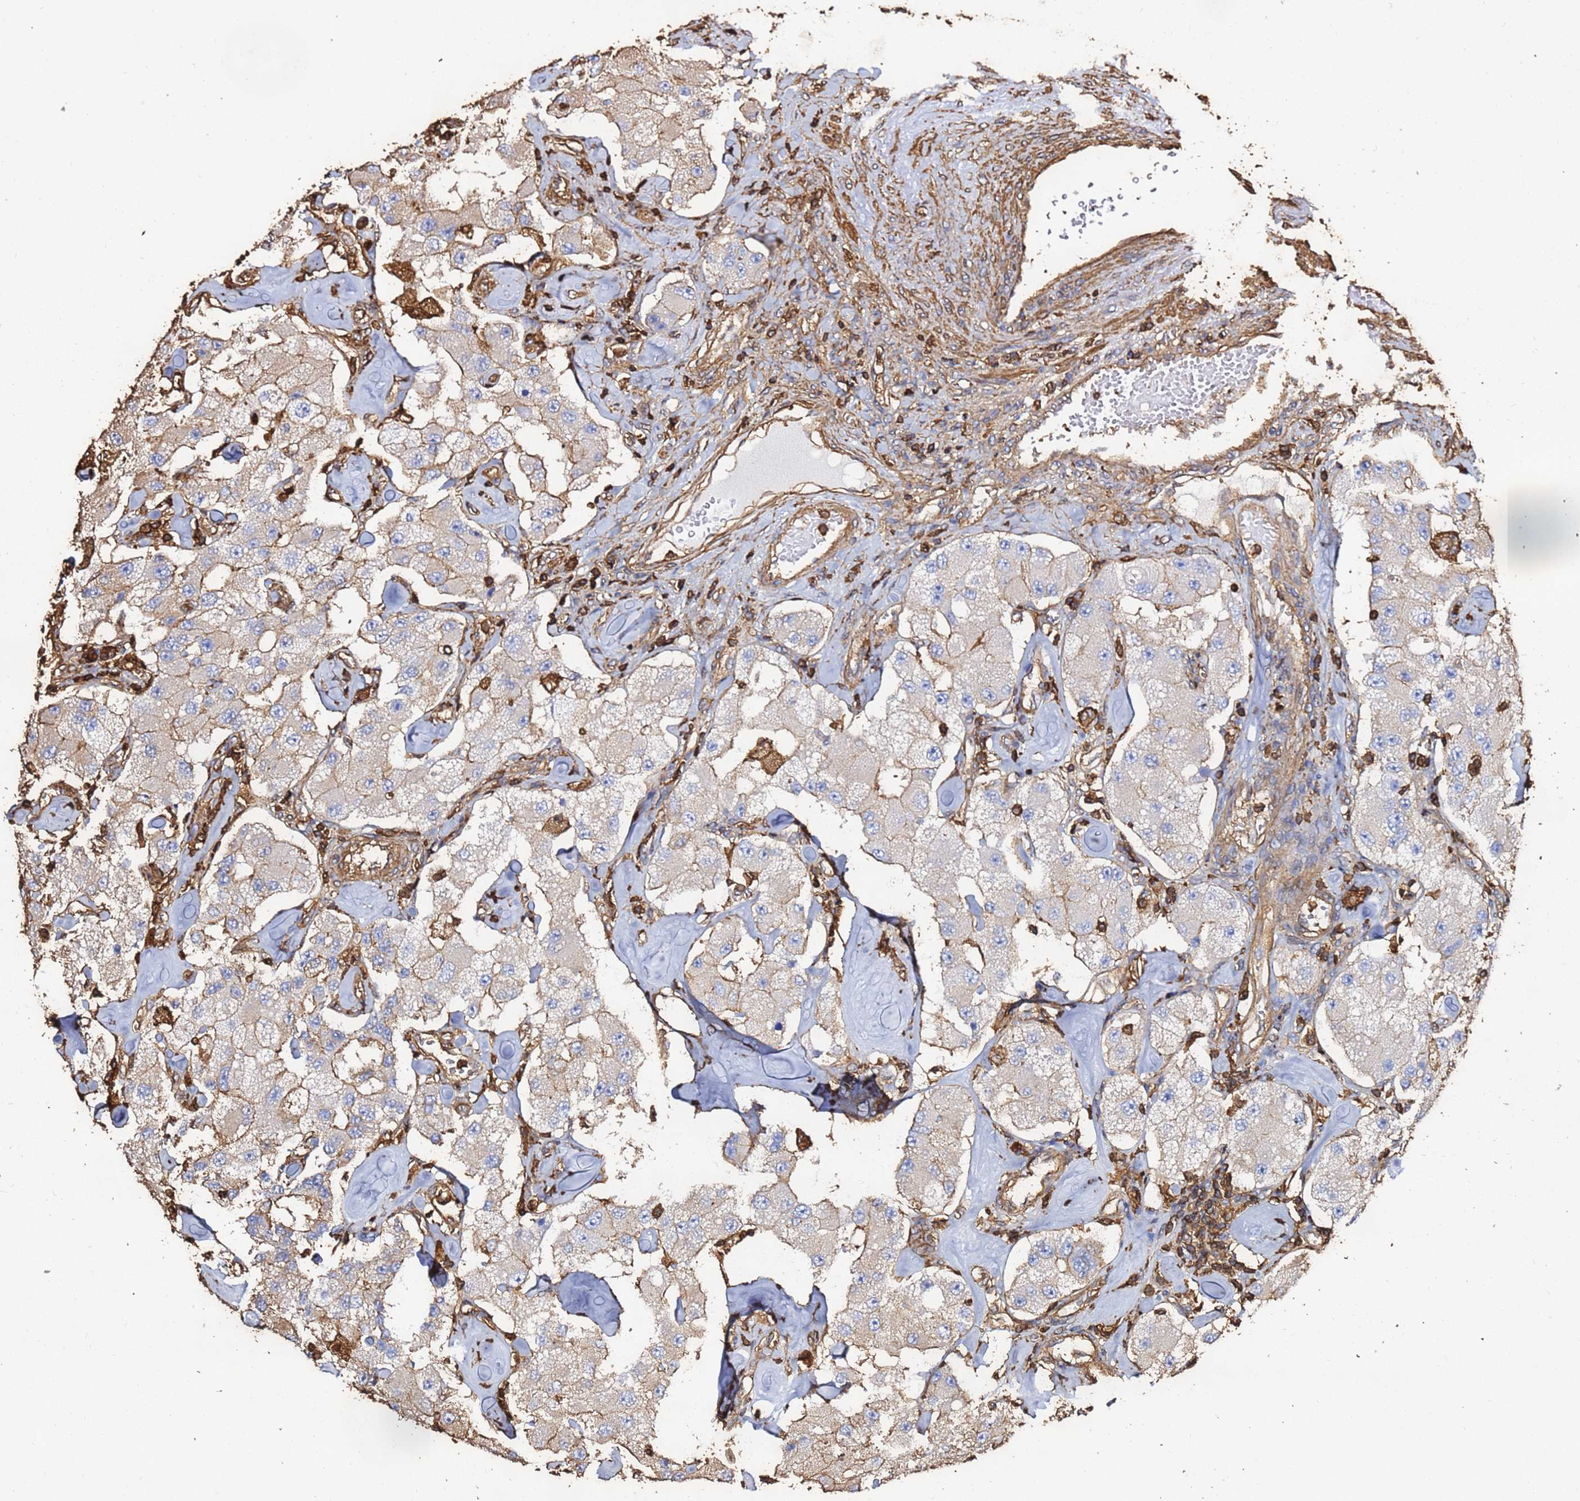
{"staining": {"intensity": "moderate", "quantity": "25%-75%", "location": "cytoplasmic/membranous"}, "tissue": "carcinoid", "cell_type": "Tumor cells", "image_type": "cancer", "snomed": [{"axis": "morphology", "description": "Carcinoid, malignant, NOS"}, {"axis": "topography", "description": "Pancreas"}], "caption": "Protein expression analysis of malignant carcinoid demonstrates moderate cytoplasmic/membranous positivity in approximately 25%-75% of tumor cells. (DAB (3,3'-diaminobenzidine) = brown stain, brightfield microscopy at high magnification).", "gene": "ACTB", "patient": {"sex": "male", "age": 41}}